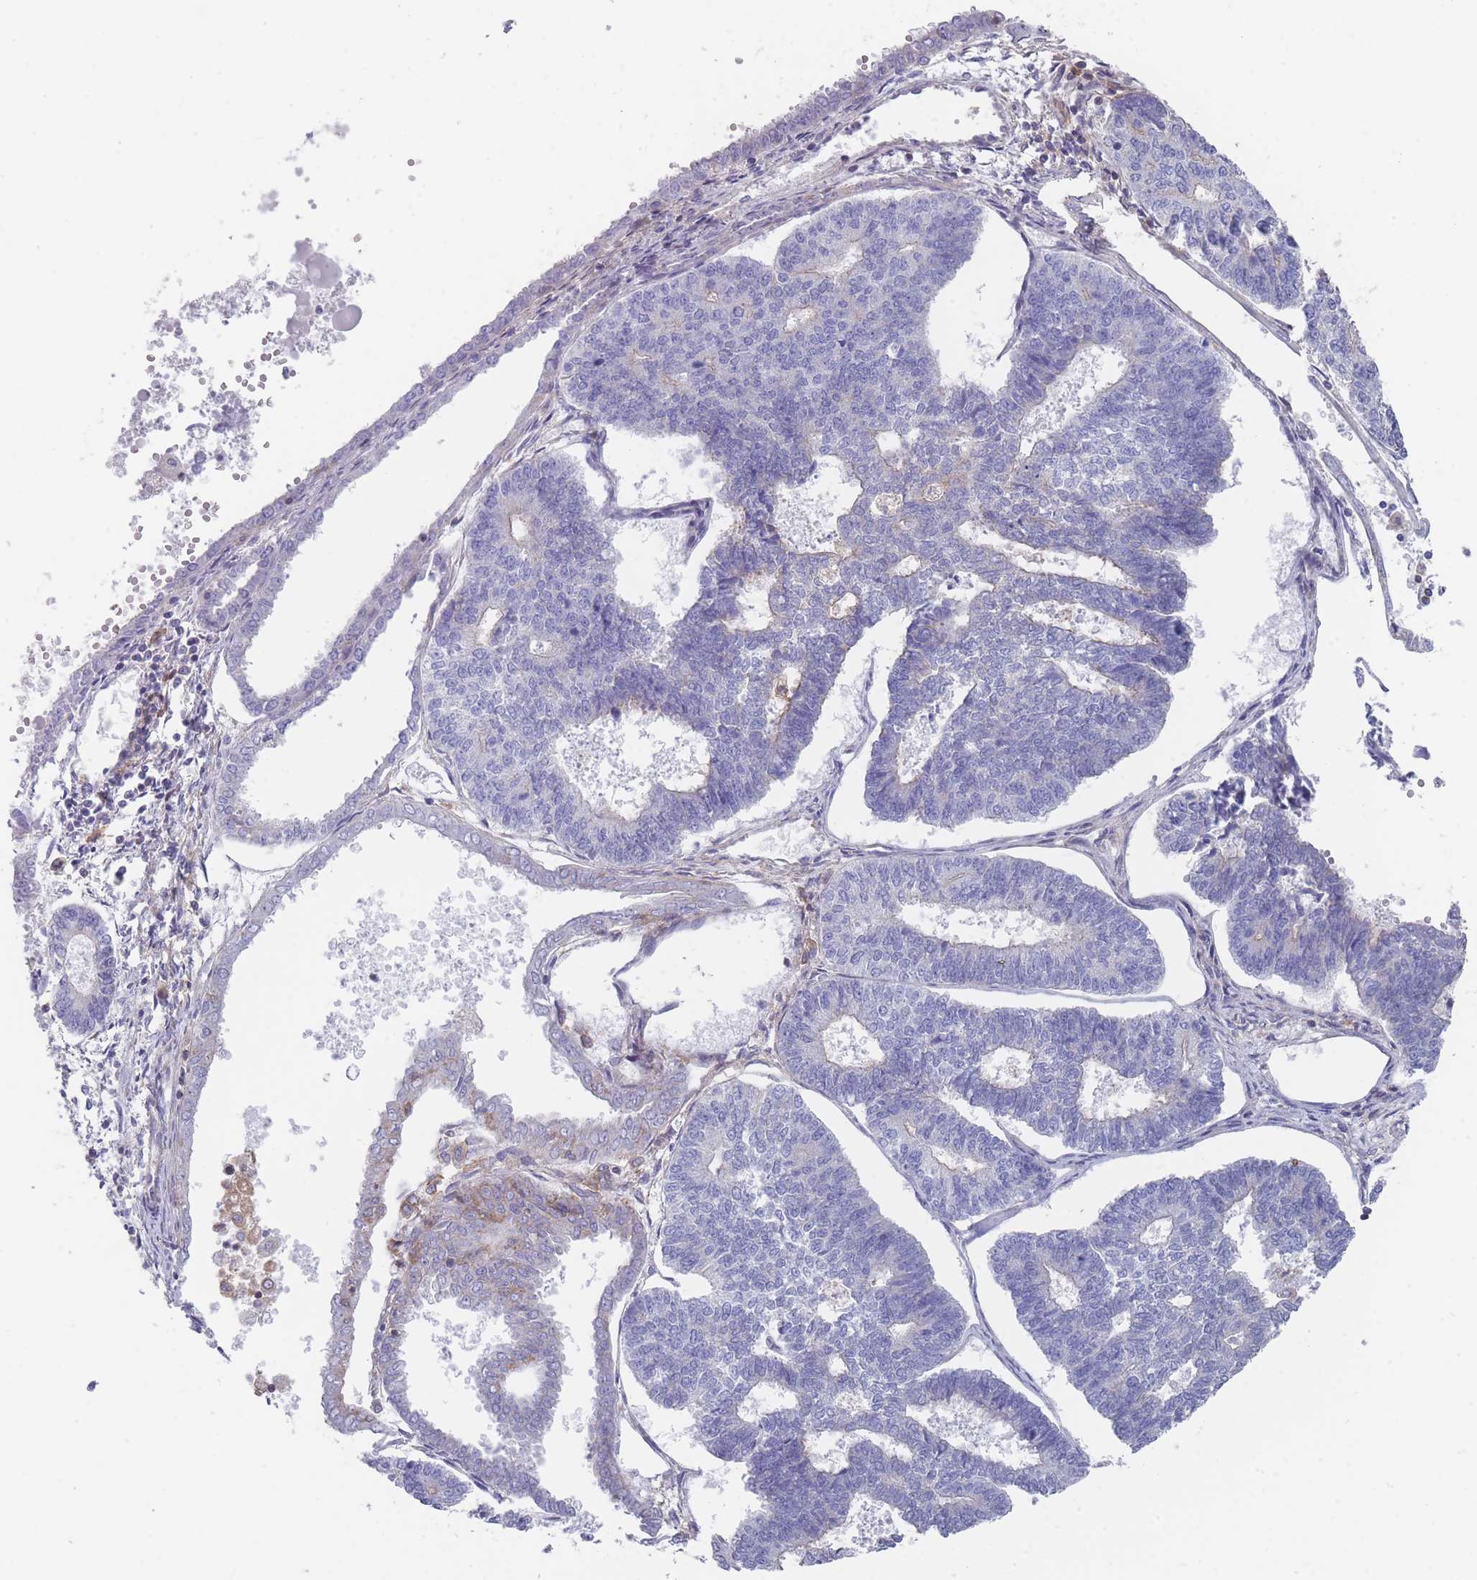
{"staining": {"intensity": "negative", "quantity": "none", "location": "none"}, "tissue": "endometrial cancer", "cell_type": "Tumor cells", "image_type": "cancer", "snomed": [{"axis": "morphology", "description": "Adenocarcinoma, NOS"}, {"axis": "topography", "description": "Endometrium"}], "caption": "Tumor cells are negative for brown protein staining in endometrial cancer (adenocarcinoma).", "gene": "SCCPDH", "patient": {"sex": "female", "age": 70}}